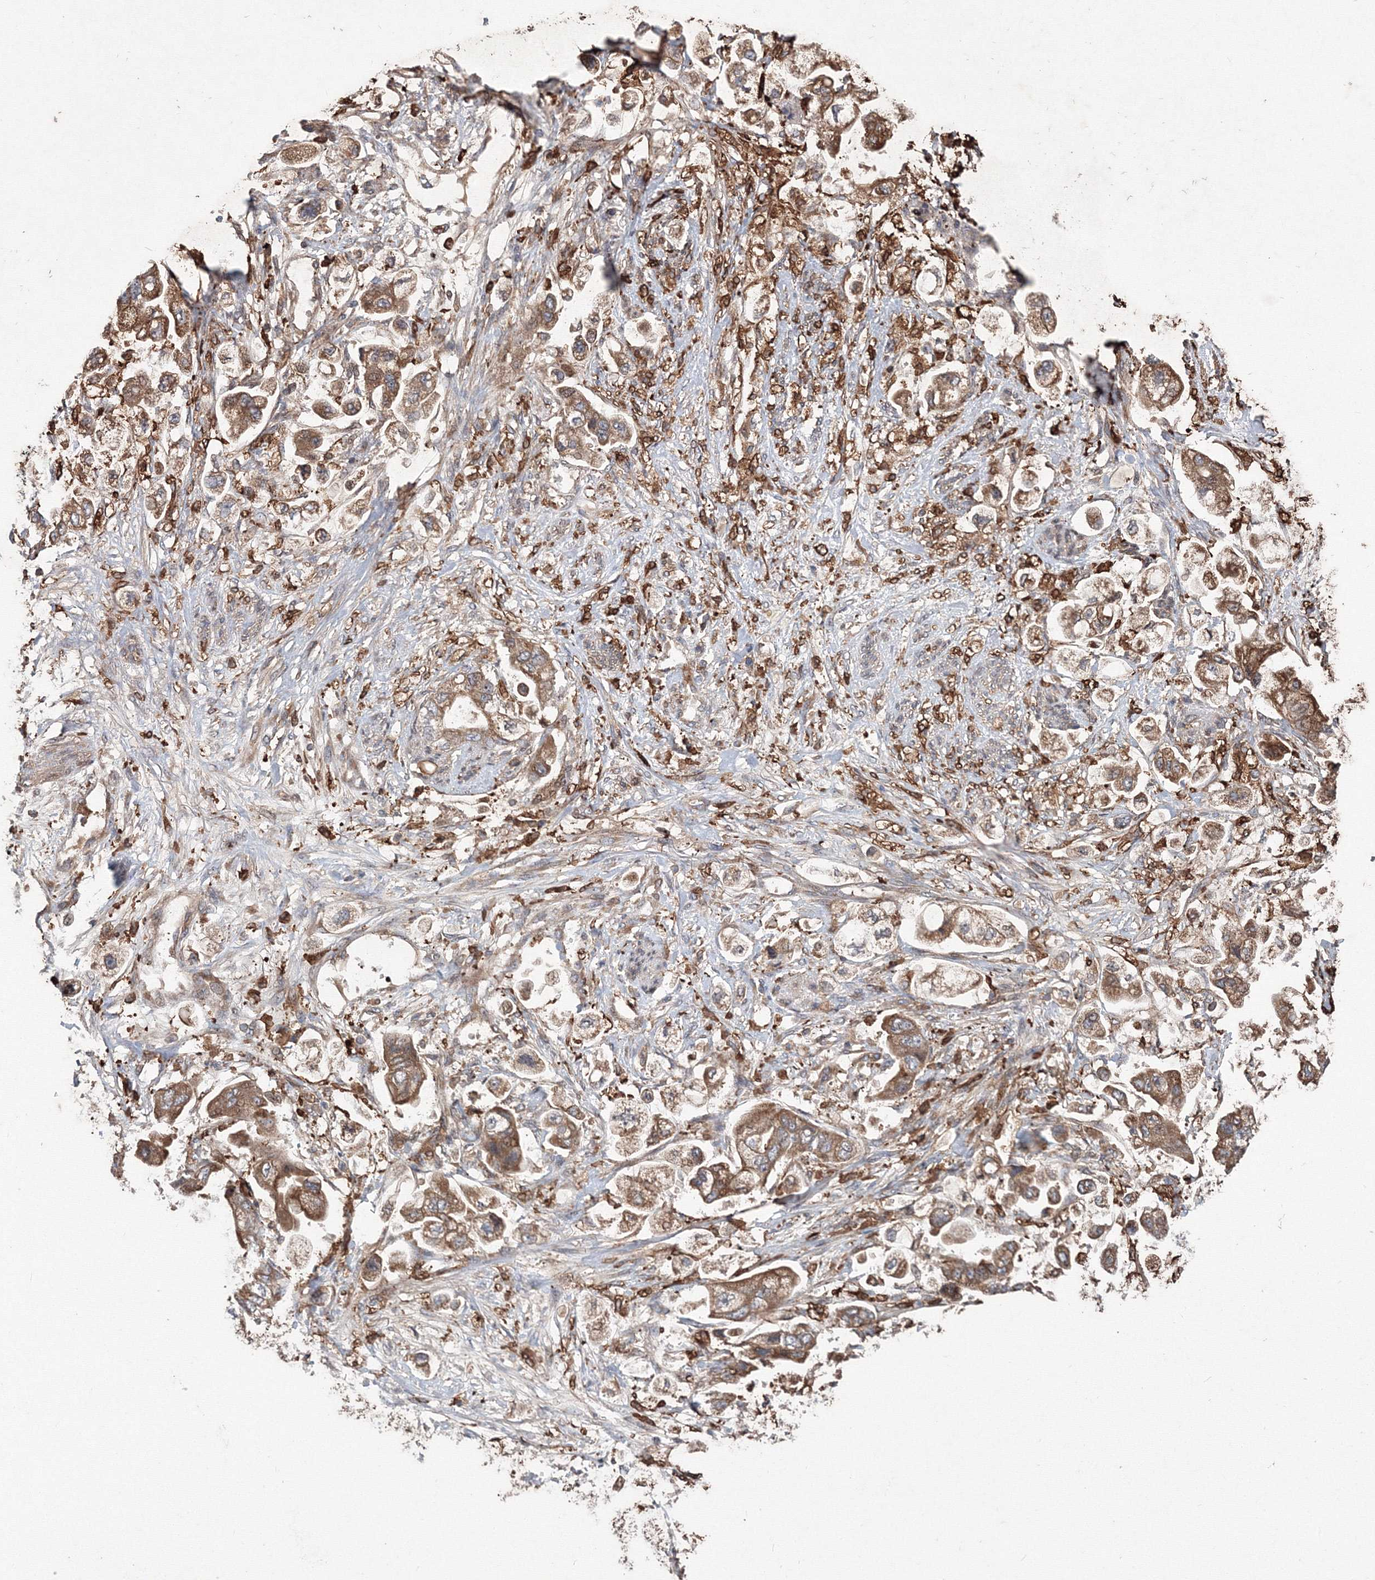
{"staining": {"intensity": "moderate", "quantity": ">75%", "location": "cytoplasmic/membranous"}, "tissue": "stomach cancer", "cell_type": "Tumor cells", "image_type": "cancer", "snomed": [{"axis": "morphology", "description": "Adenocarcinoma, NOS"}, {"axis": "topography", "description": "Stomach"}], "caption": "Adenocarcinoma (stomach) tissue reveals moderate cytoplasmic/membranous expression in about >75% of tumor cells, visualized by immunohistochemistry.", "gene": "RANBP3L", "patient": {"sex": "male", "age": 62}}